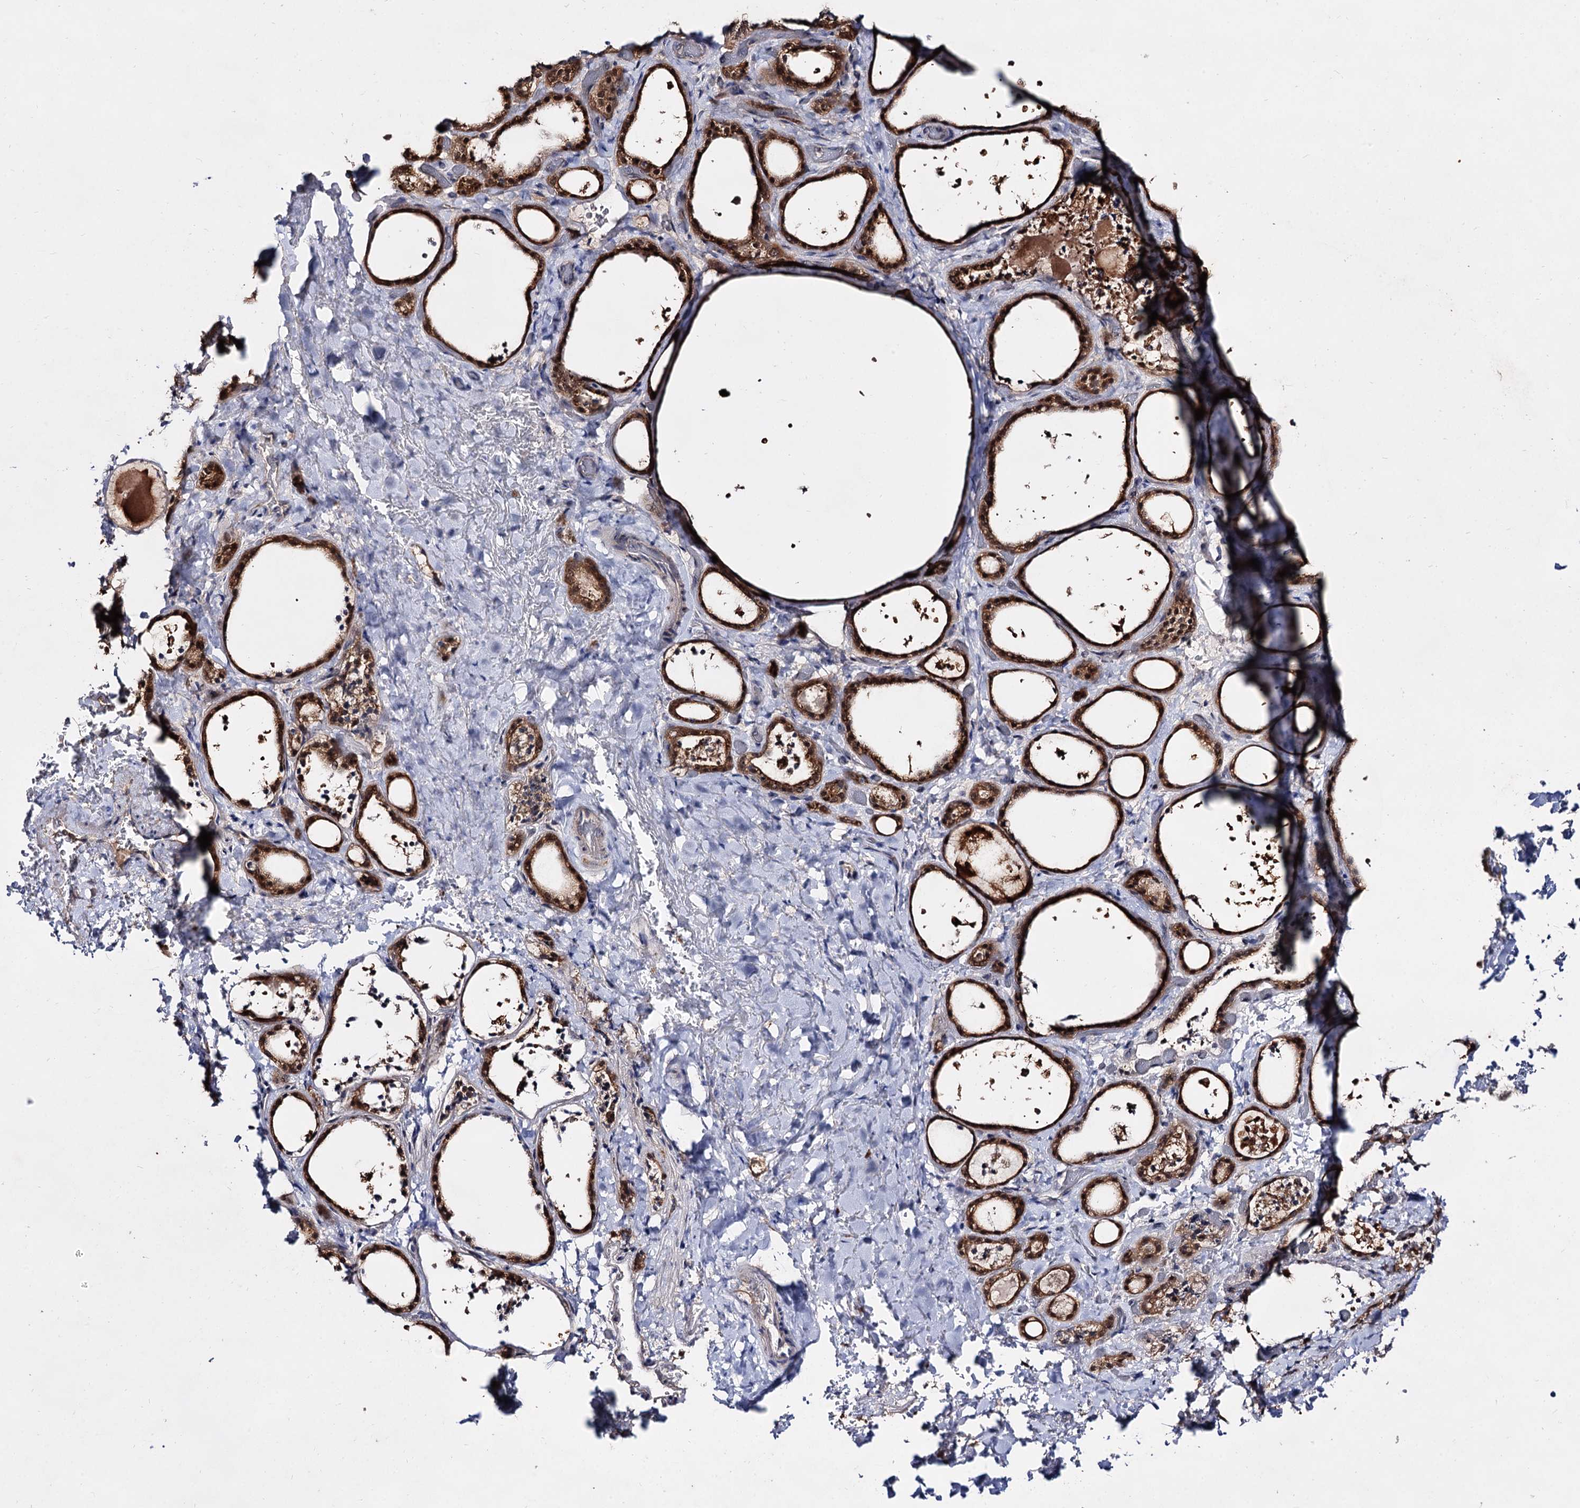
{"staining": {"intensity": "strong", "quantity": ">75%", "location": "cytoplasmic/membranous,nuclear"}, "tissue": "thyroid gland", "cell_type": "Glandular cells", "image_type": "normal", "snomed": [{"axis": "morphology", "description": "Normal tissue, NOS"}, {"axis": "topography", "description": "Thyroid gland"}], "caption": "Immunohistochemistry staining of unremarkable thyroid gland, which demonstrates high levels of strong cytoplasmic/membranous,nuclear staining in approximately >75% of glandular cells indicating strong cytoplasmic/membranous,nuclear protein expression. The staining was performed using DAB (3,3'-diaminobenzidine) (brown) for protein detection and nuclei were counterstained in hematoxylin (blue).", "gene": "ACTR6", "patient": {"sex": "female", "age": 44}}